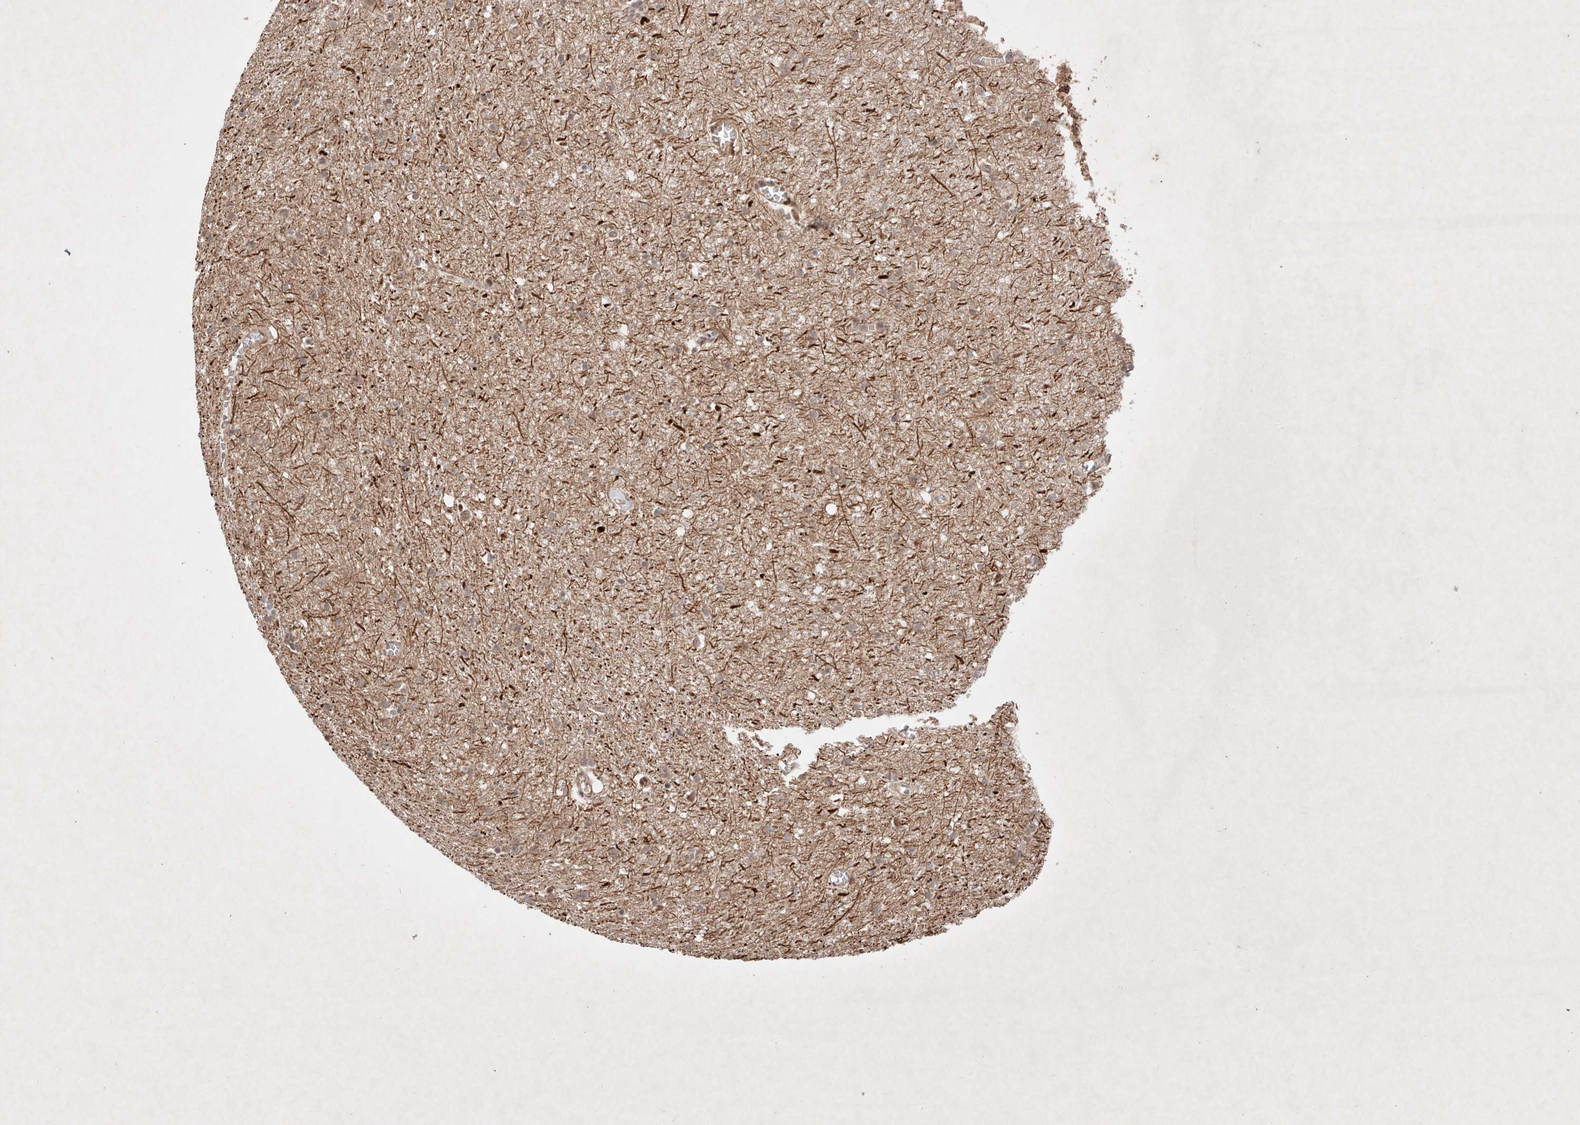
{"staining": {"intensity": "moderate", "quantity": "25%-75%", "location": "cytoplasmic/membranous,nuclear"}, "tissue": "cerebral cortex", "cell_type": "Endothelial cells", "image_type": "normal", "snomed": [{"axis": "morphology", "description": "Normal tissue, NOS"}, {"axis": "topography", "description": "Cerebral cortex"}], "caption": "IHC photomicrograph of benign cerebral cortex: human cerebral cortex stained using immunohistochemistry reveals medium levels of moderate protein expression localized specifically in the cytoplasmic/membranous,nuclear of endothelial cells, appearing as a cytoplasmic/membranous,nuclear brown color.", "gene": "RNF31", "patient": {"sex": "female", "age": 64}}